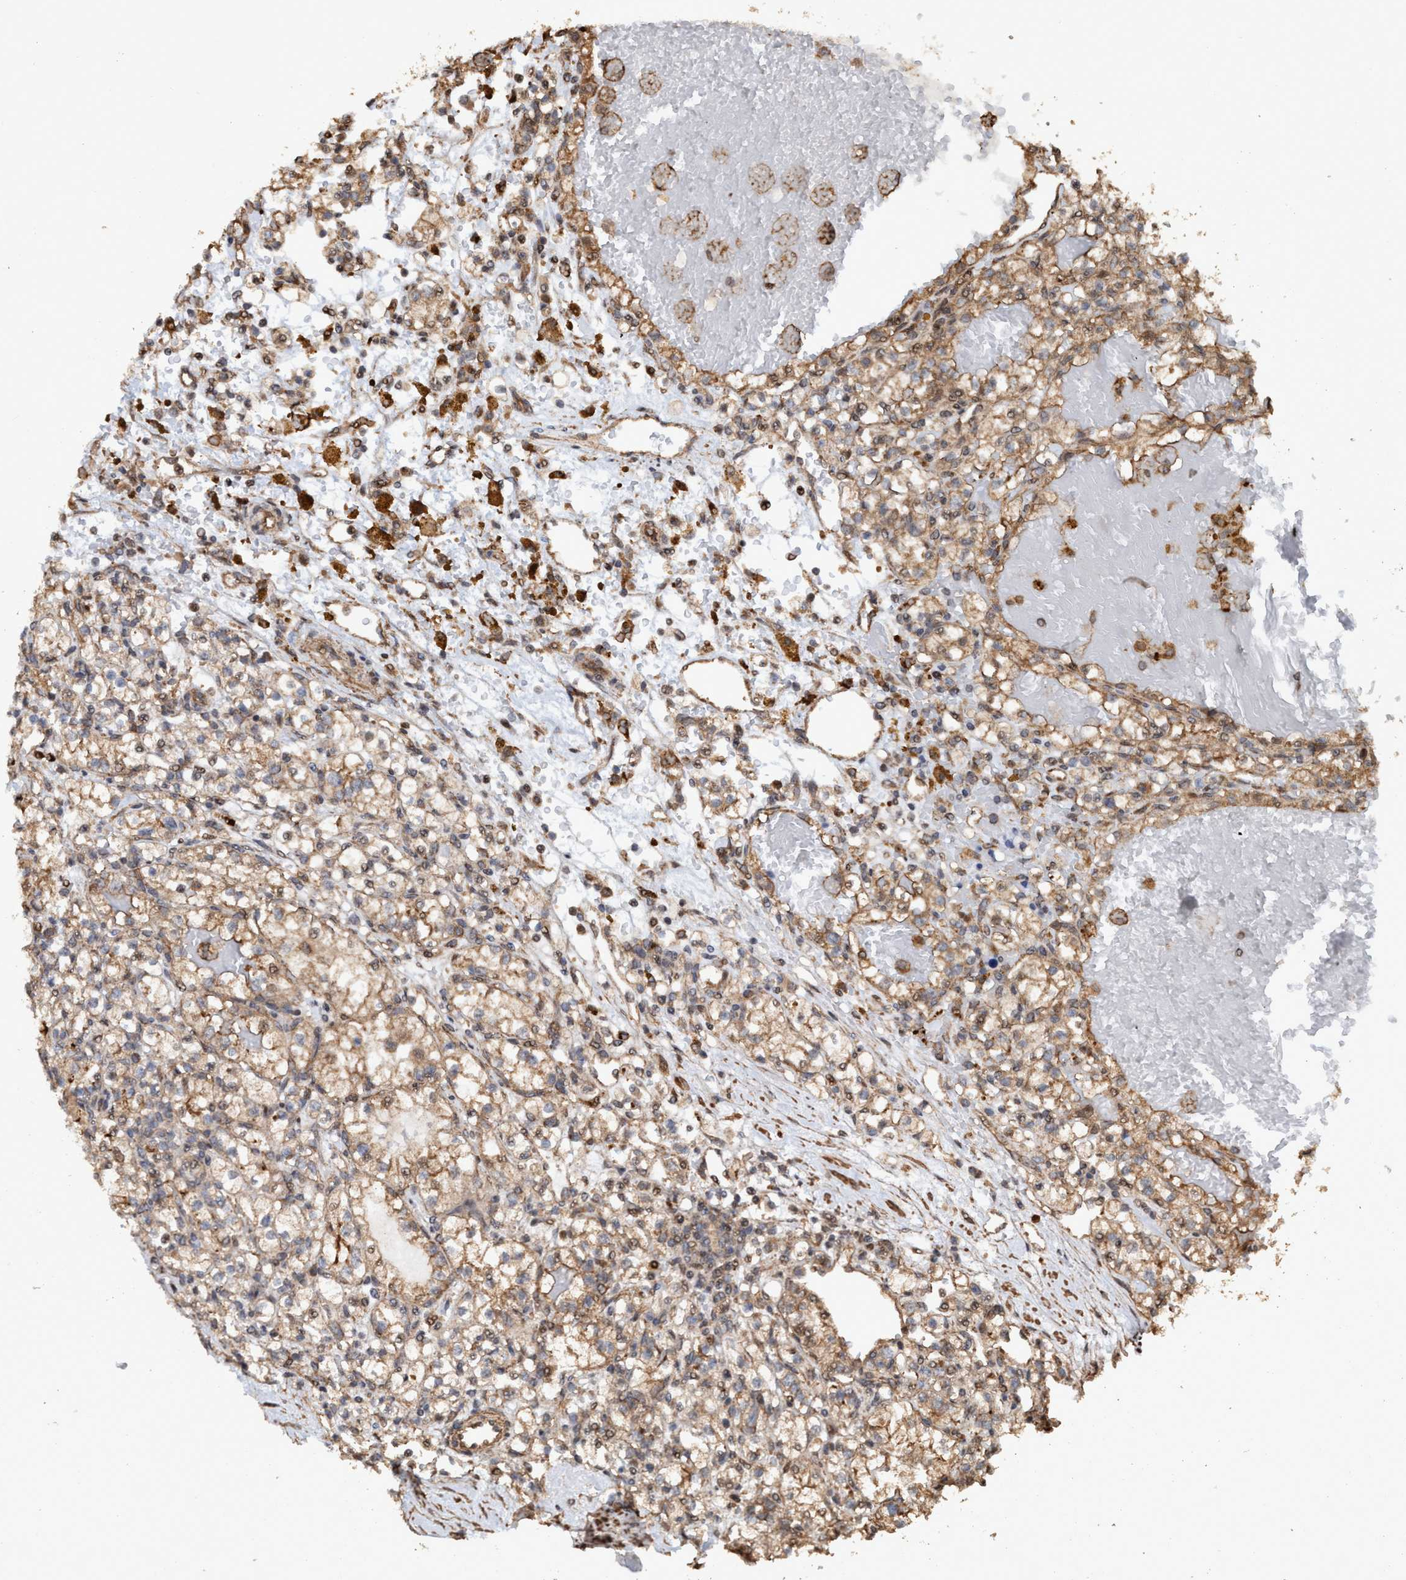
{"staining": {"intensity": "moderate", "quantity": ">75%", "location": "cytoplasmic/membranous,nuclear"}, "tissue": "renal cancer", "cell_type": "Tumor cells", "image_type": "cancer", "snomed": [{"axis": "morphology", "description": "Normal tissue, NOS"}, {"axis": "morphology", "description": "Adenocarcinoma, NOS"}, {"axis": "topography", "description": "Kidney"}], "caption": "Brown immunohistochemical staining in renal adenocarcinoma shows moderate cytoplasmic/membranous and nuclear expression in approximately >75% of tumor cells.", "gene": "TRPC7", "patient": {"sex": "female", "age": 55}}